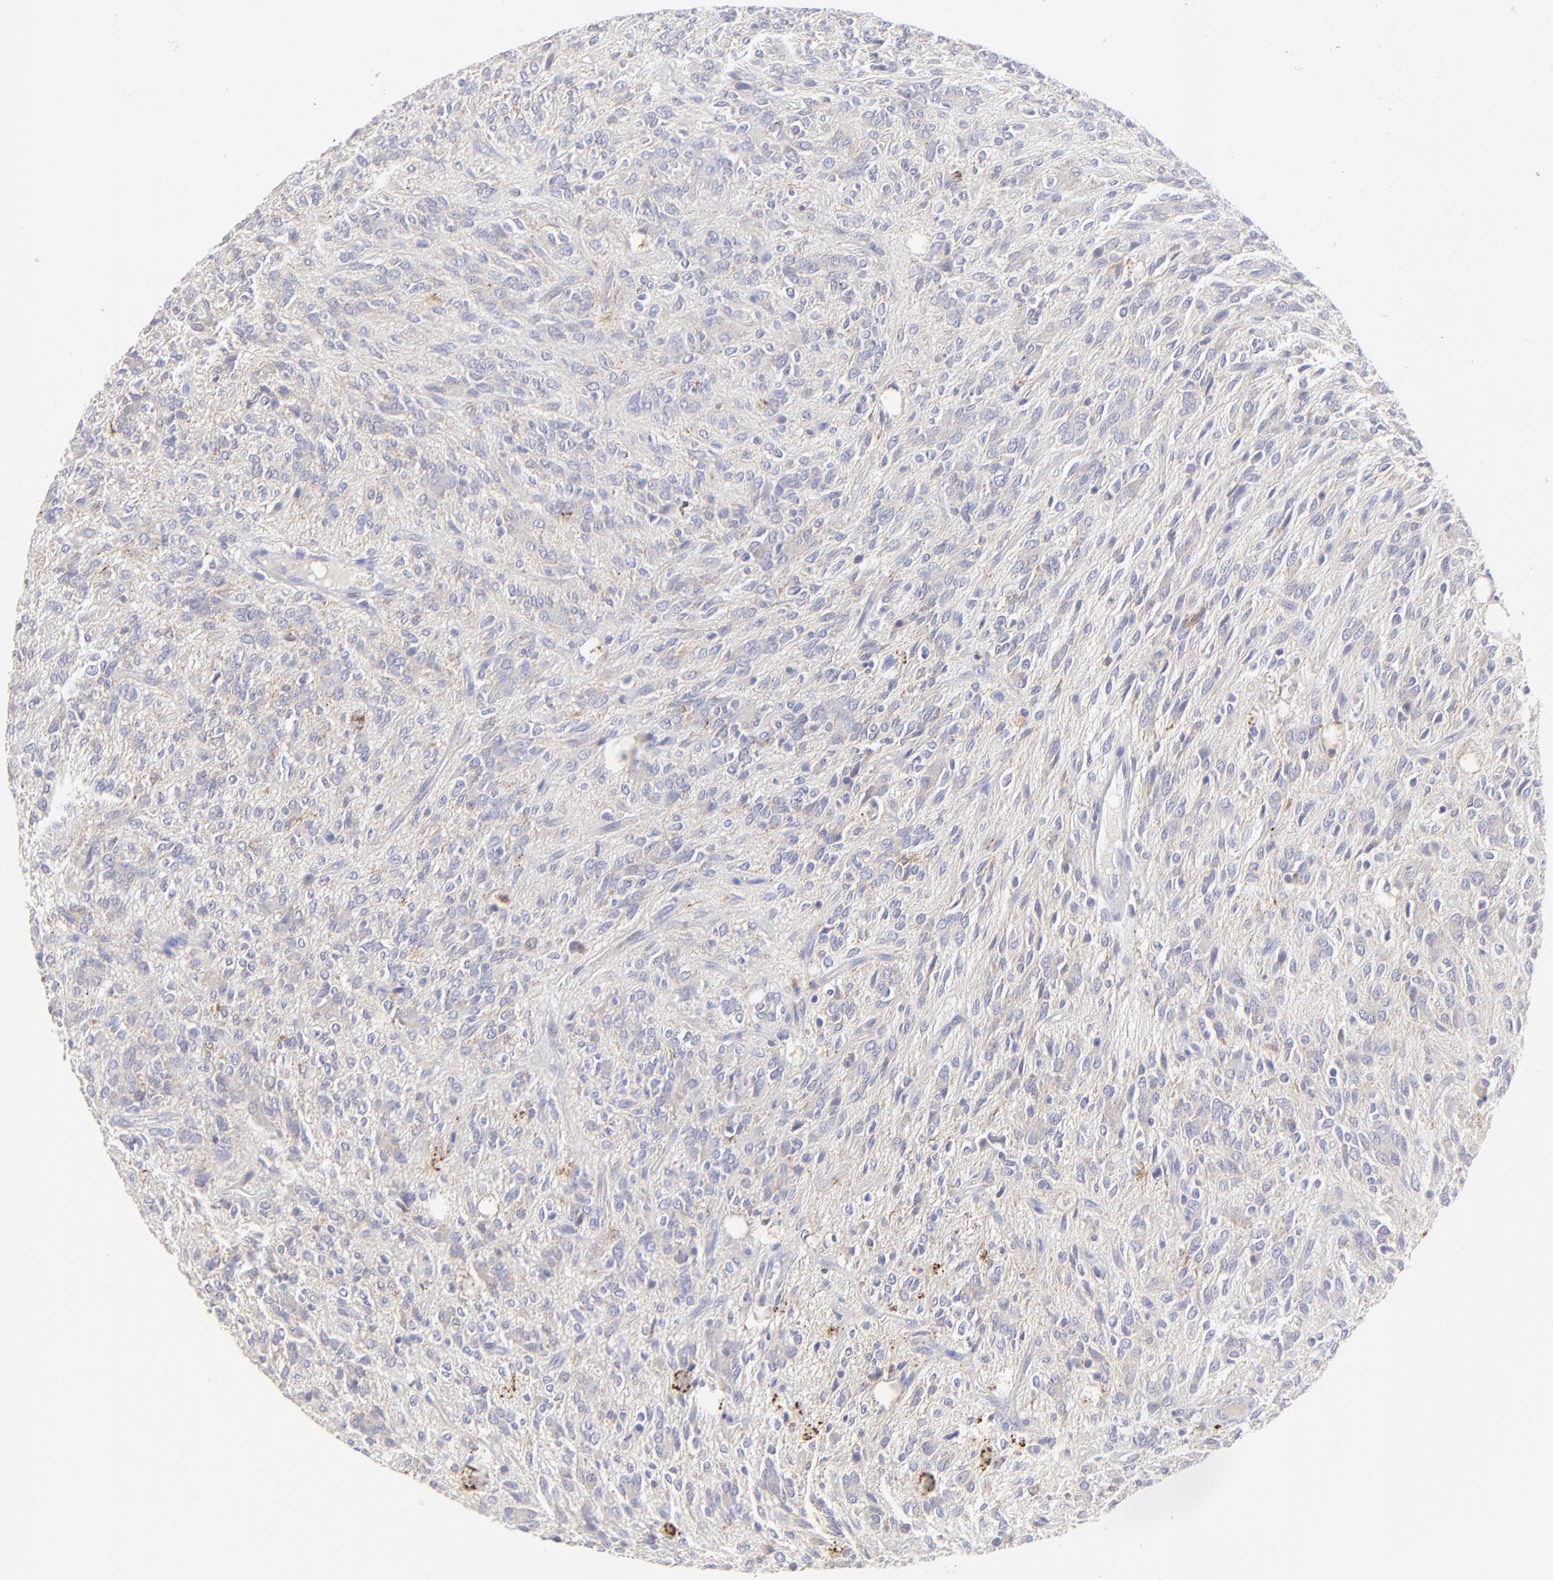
{"staining": {"intensity": "weak", "quantity": "<25%", "location": "cytoplasmic/membranous"}, "tissue": "glioma", "cell_type": "Tumor cells", "image_type": "cancer", "snomed": [{"axis": "morphology", "description": "Glioma, malignant, Low grade"}, {"axis": "topography", "description": "Brain"}], "caption": "Immunohistochemistry (IHC) histopathology image of human low-grade glioma (malignant) stained for a protein (brown), which shows no expression in tumor cells.", "gene": "LHFPL1", "patient": {"sex": "female", "age": 15}}